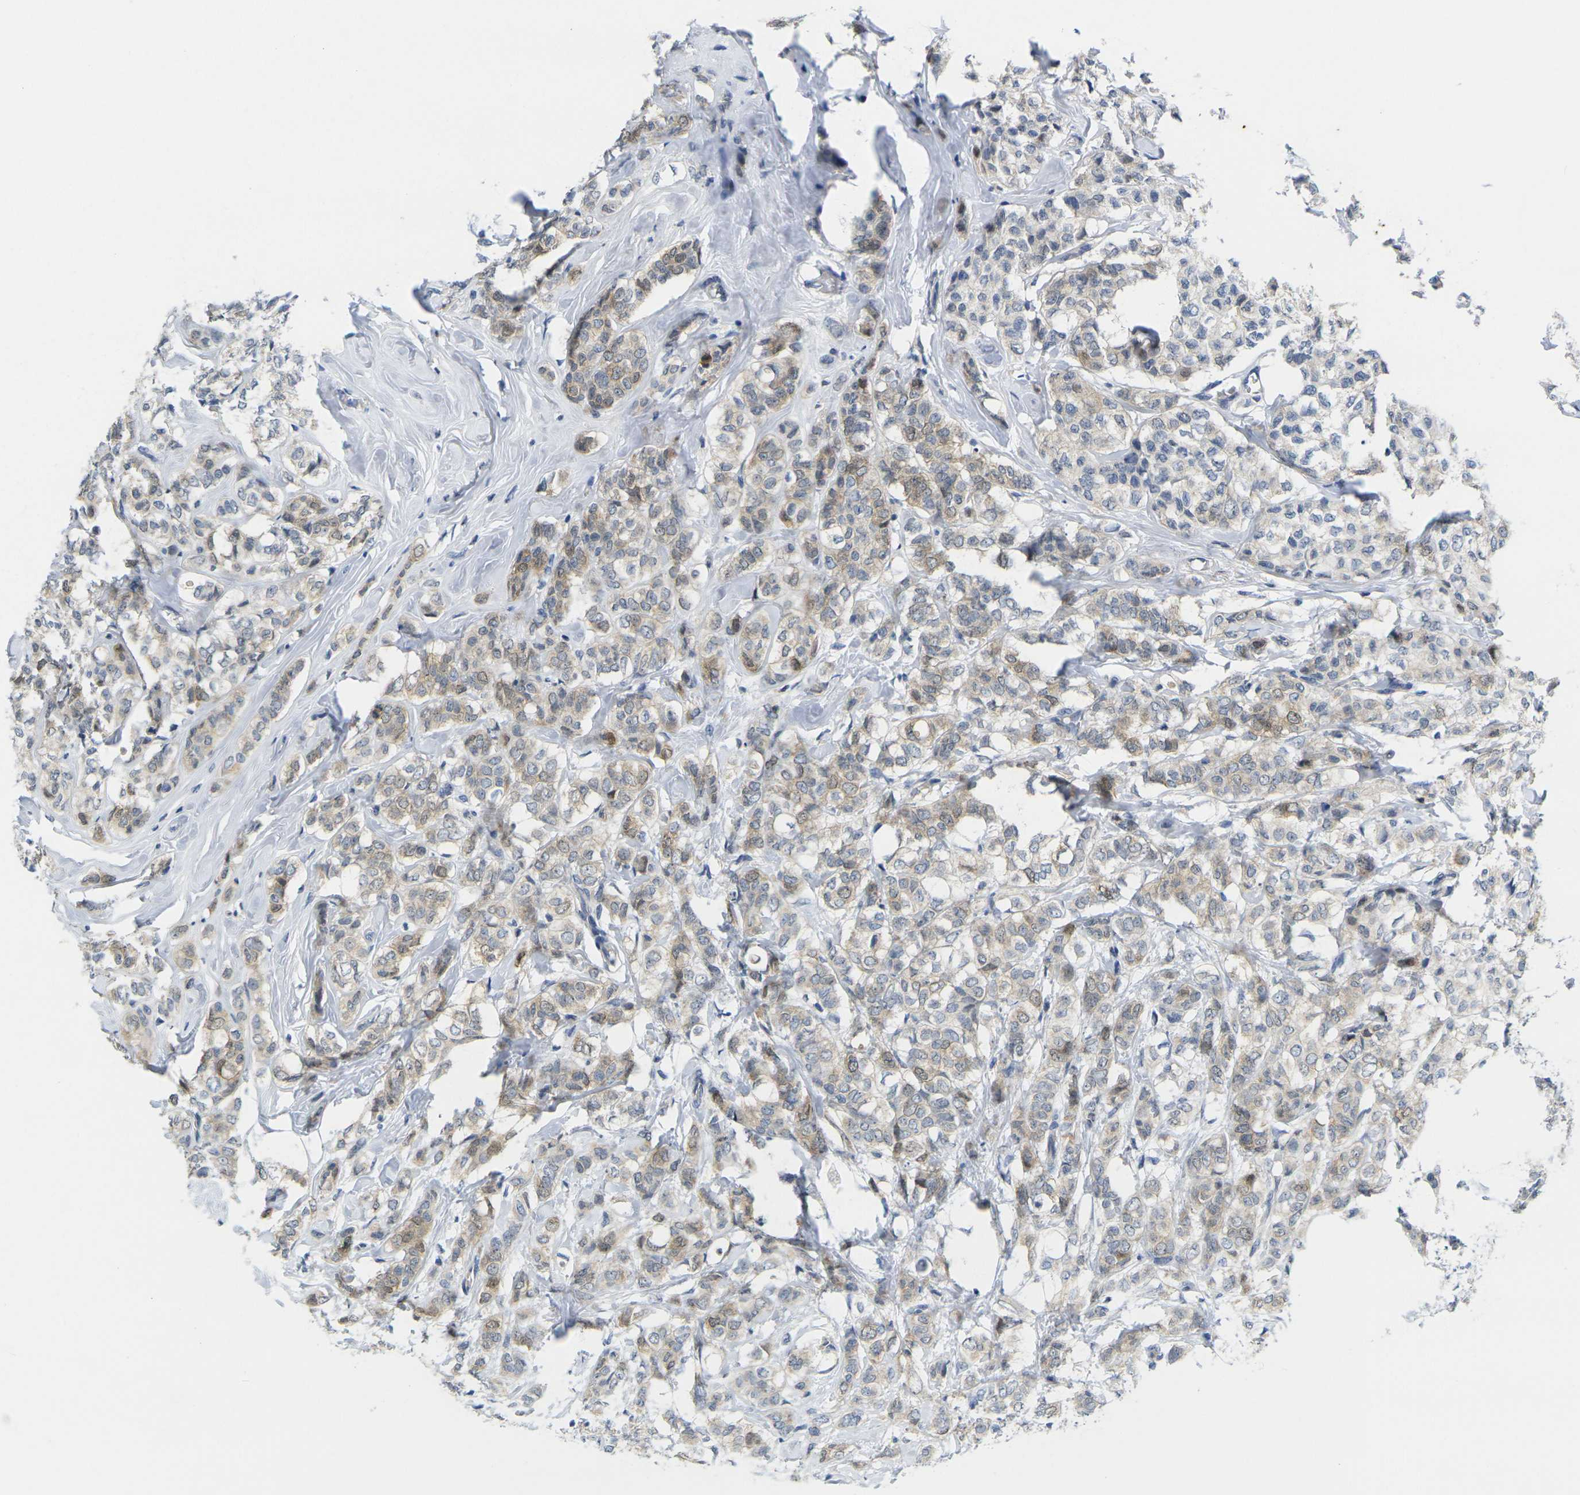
{"staining": {"intensity": "moderate", "quantity": "25%-75%", "location": "cytoplasmic/membranous,nuclear"}, "tissue": "breast cancer", "cell_type": "Tumor cells", "image_type": "cancer", "snomed": [{"axis": "morphology", "description": "Lobular carcinoma"}, {"axis": "topography", "description": "Breast"}], "caption": "Immunohistochemistry image of breast cancer stained for a protein (brown), which exhibits medium levels of moderate cytoplasmic/membranous and nuclear expression in approximately 25%-75% of tumor cells.", "gene": "CDK2", "patient": {"sex": "female", "age": 60}}